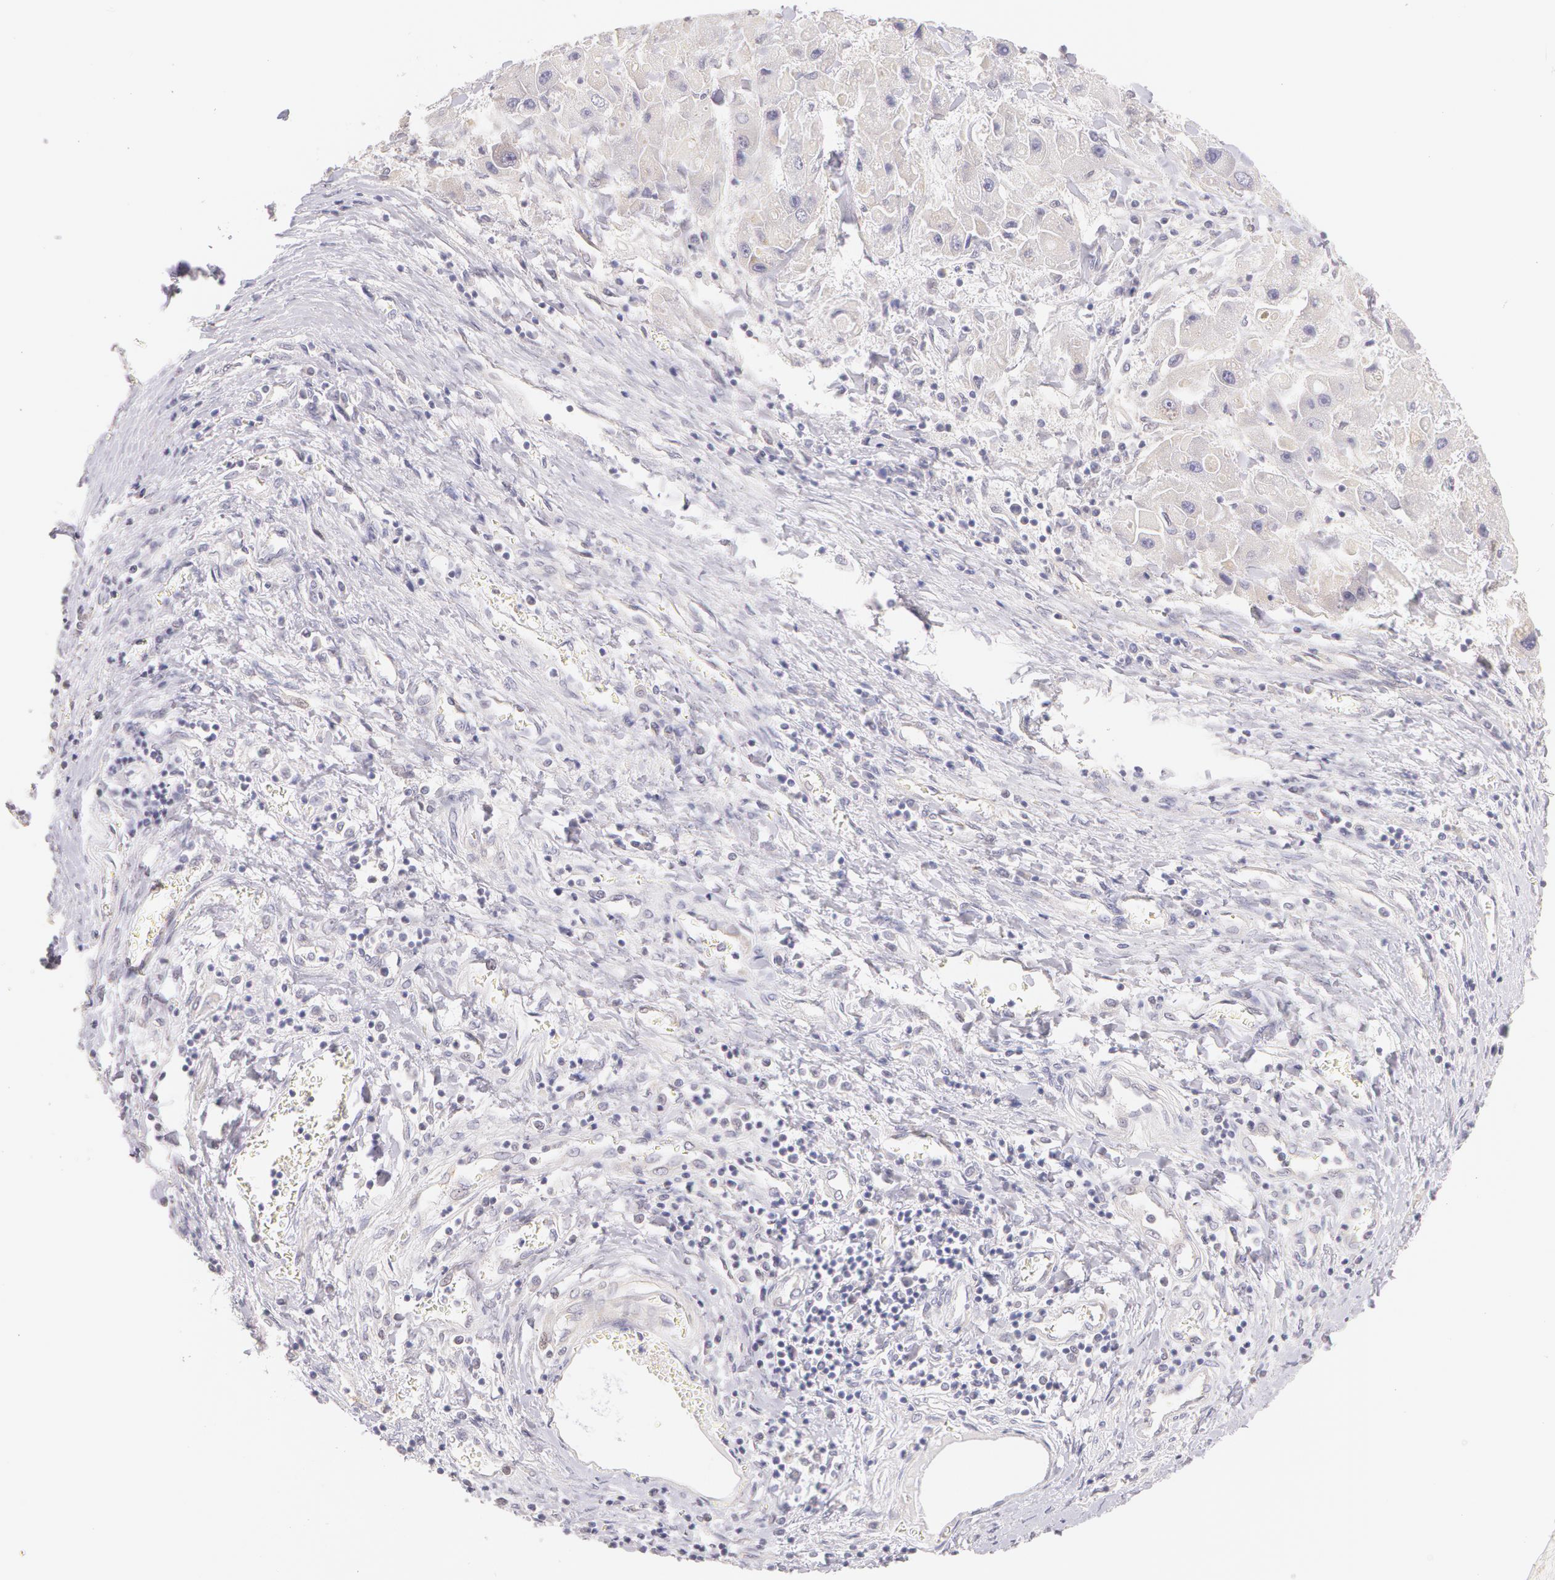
{"staining": {"intensity": "negative", "quantity": "none", "location": "none"}, "tissue": "liver cancer", "cell_type": "Tumor cells", "image_type": "cancer", "snomed": [{"axis": "morphology", "description": "Carcinoma, Hepatocellular, NOS"}, {"axis": "topography", "description": "Liver"}], "caption": "IHC of liver cancer (hepatocellular carcinoma) shows no positivity in tumor cells.", "gene": "ZNF597", "patient": {"sex": "male", "age": 24}}